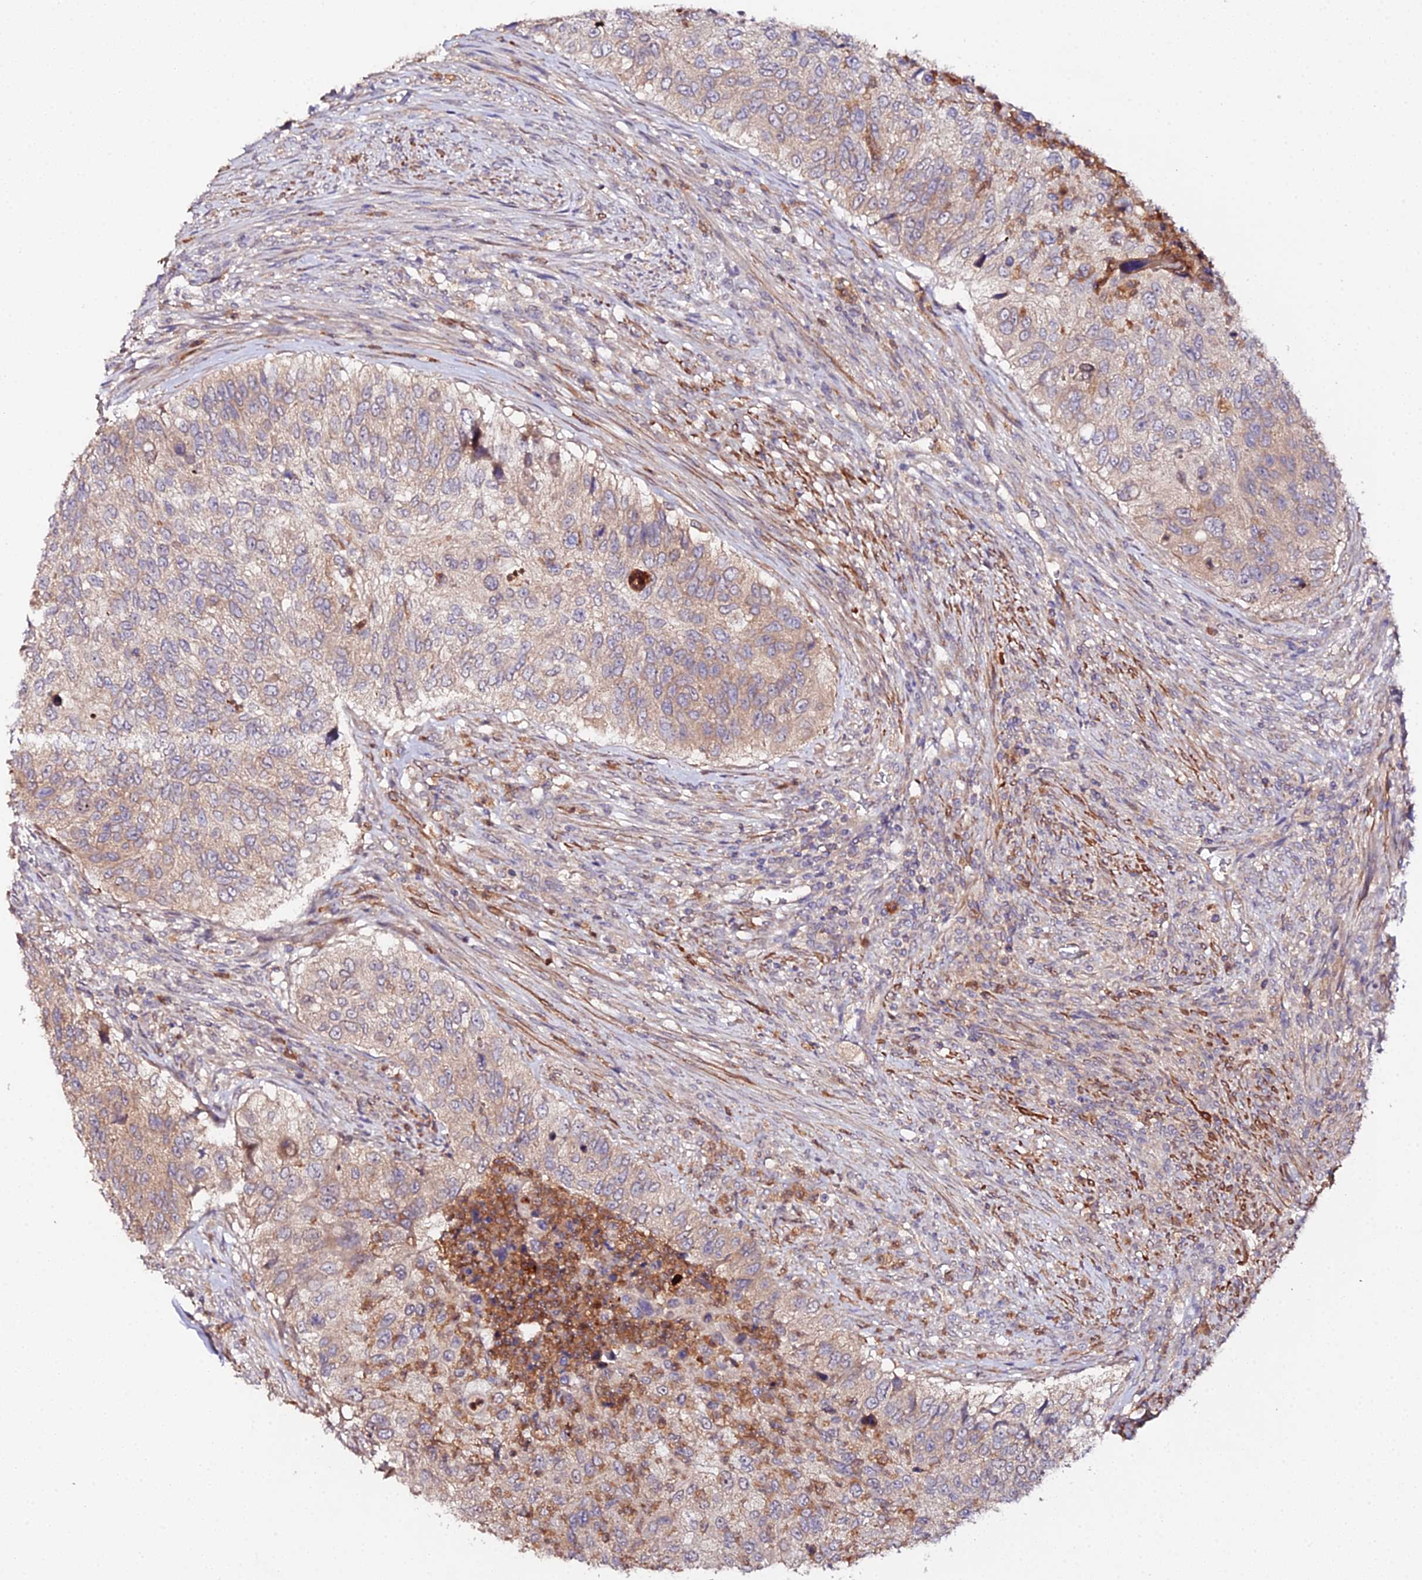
{"staining": {"intensity": "weak", "quantity": ">75%", "location": "cytoplasmic/membranous"}, "tissue": "urothelial cancer", "cell_type": "Tumor cells", "image_type": "cancer", "snomed": [{"axis": "morphology", "description": "Urothelial carcinoma, High grade"}, {"axis": "topography", "description": "Urinary bladder"}], "caption": "Brown immunohistochemical staining in urothelial cancer shows weak cytoplasmic/membranous staining in about >75% of tumor cells.", "gene": "TRIM26", "patient": {"sex": "female", "age": 60}}